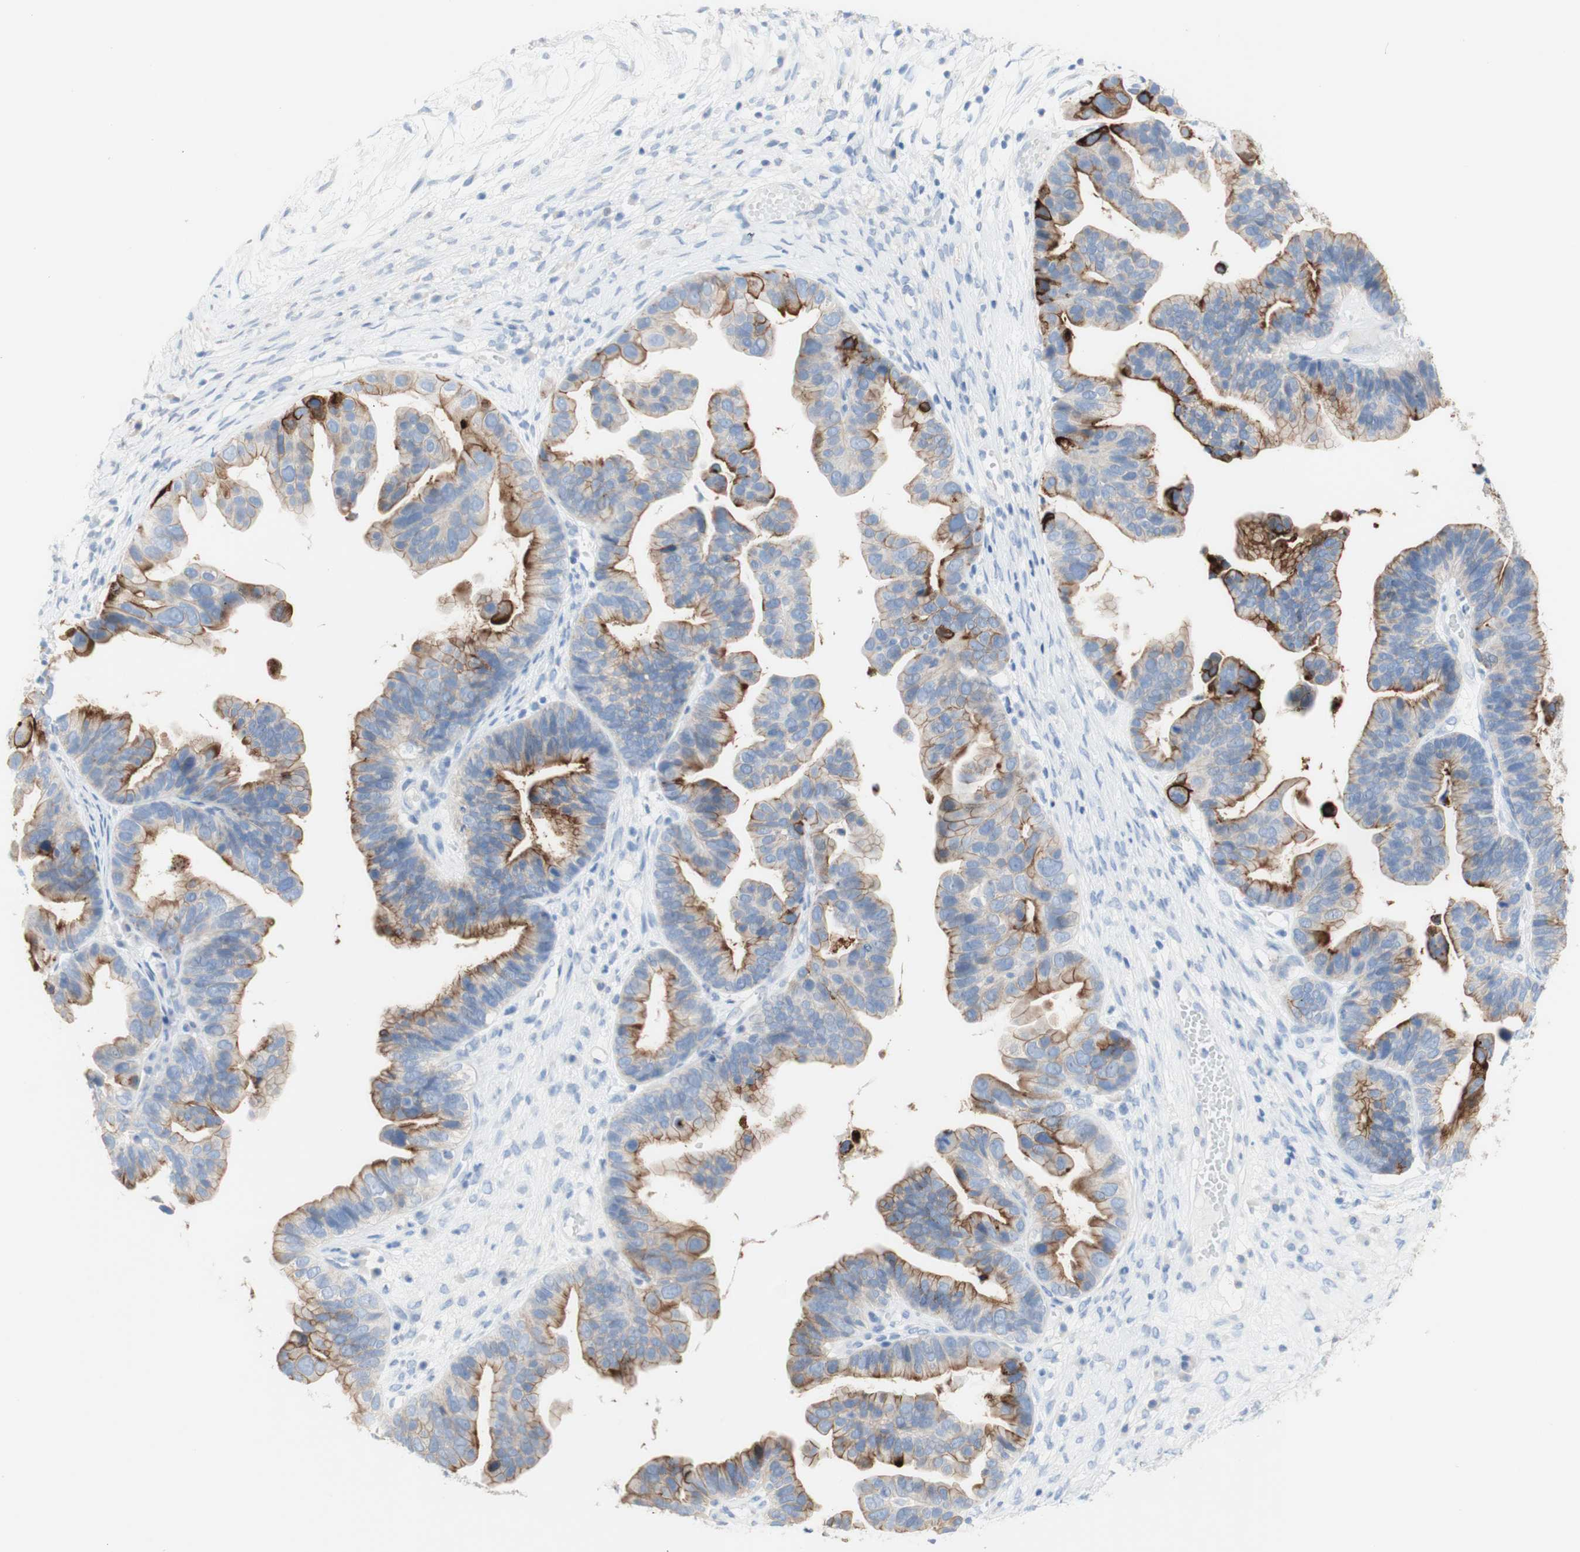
{"staining": {"intensity": "moderate", "quantity": ">75%", "location": "cytoplasmic/membranous"}, "tissue": "ovarian cancer", "cell_type": "Tumor cells", "image_type": "cancer", "snomed": [{"axis": "morphology", "description": "Cystadenocarcinoma, serous, NOS"}, {"axis": "topography", "description": "Ovary"}], "caption": "High-magnification brightfield microscopy of ovarian cancer stained with DAB (brown) and counterstained with hematoxylin (blue). tumor cells exhibit moderate cytoplasmic/membranous staining is identified in about>75% of cells.", "gene": "DSC2", "patient": {"sex": "female", "age": 56}}